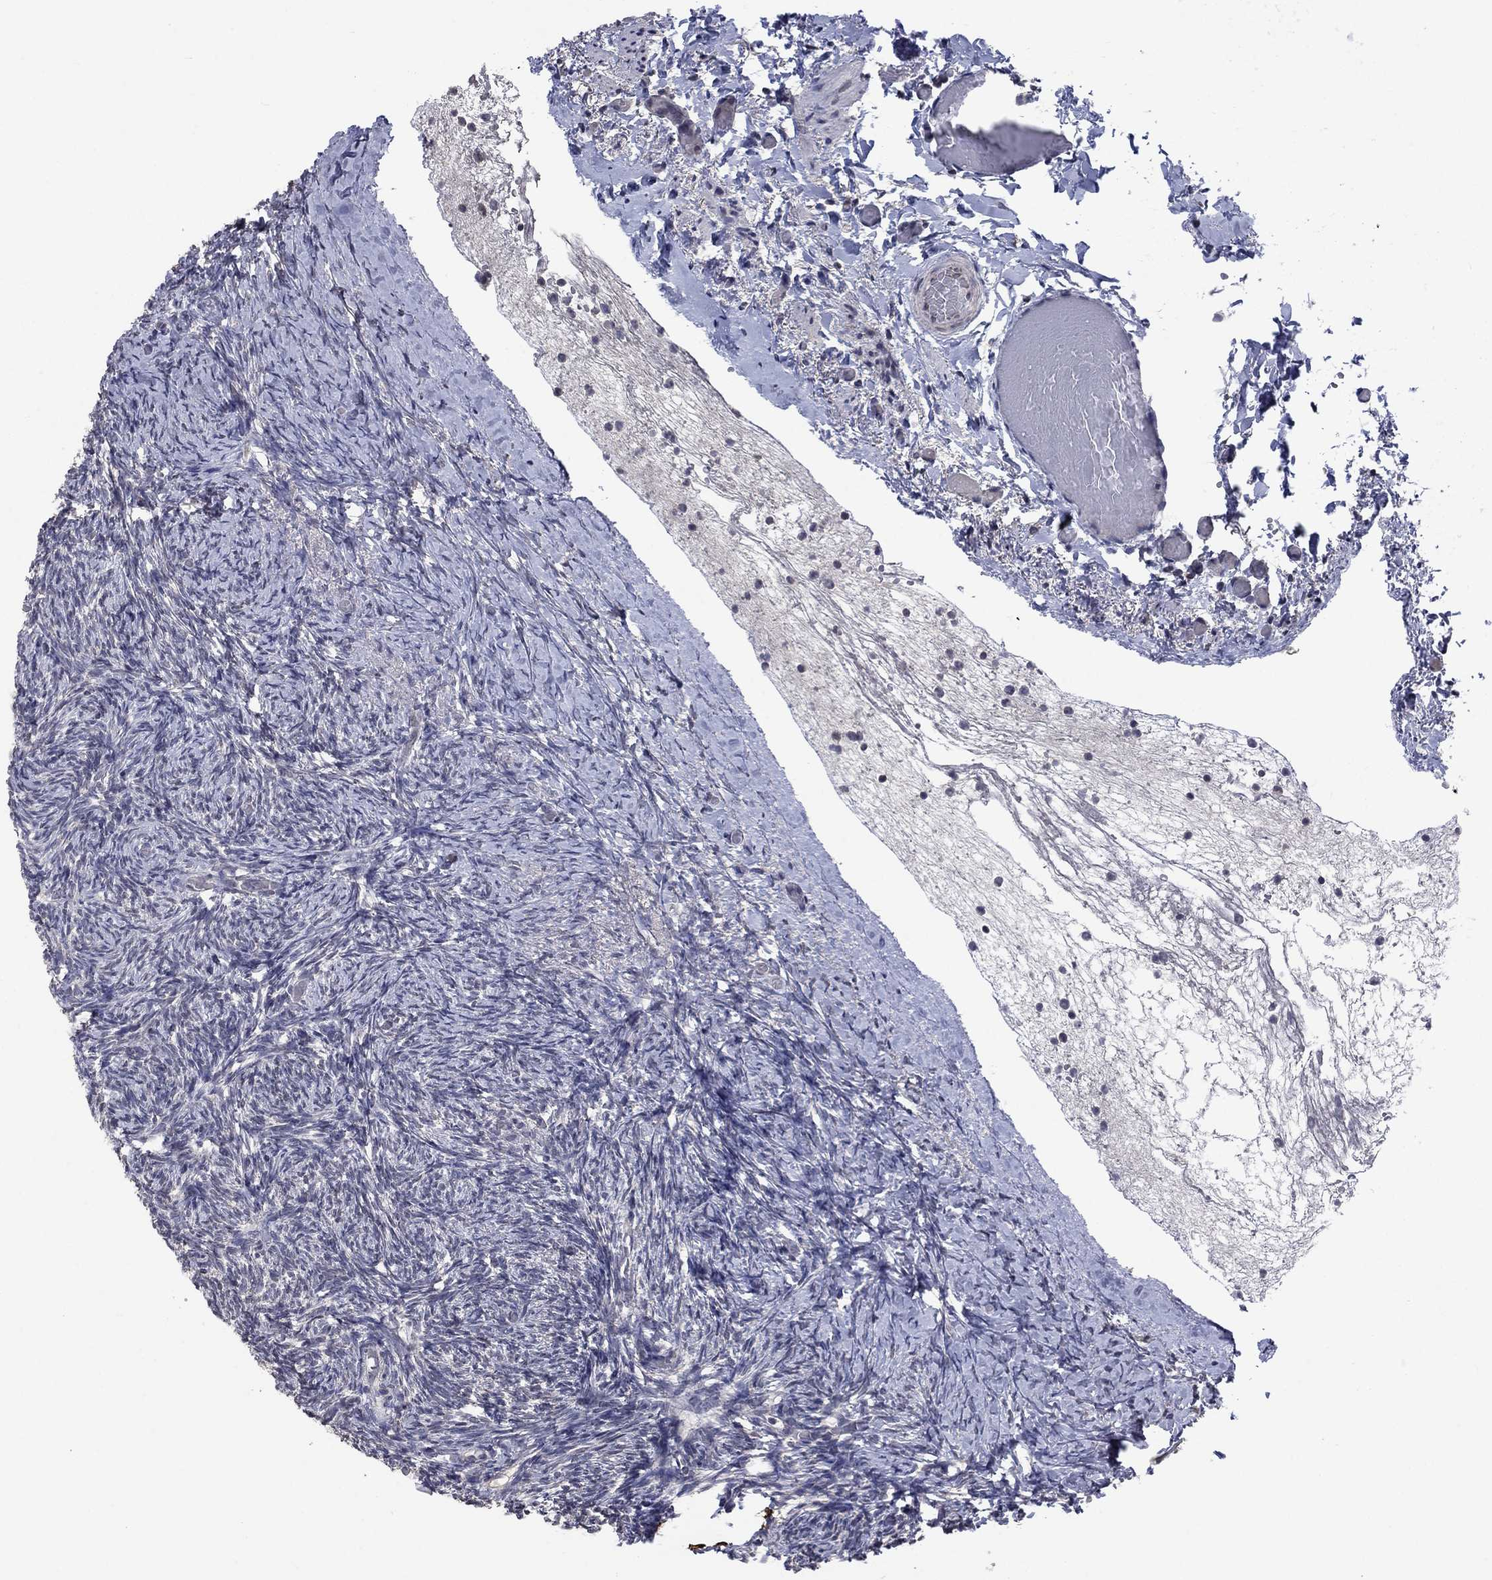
{"staining": {"intensity": "weak", "quantity": ">75%", "location": "cytoplasmic/membranous"}, "tissue": "ovary", "cell_type": "Follicle cells", "image_type": "normal", "snomed": [{"axis": "morphology", "description": "Normal tissue, NOS"}, {"axis": "topography", "description": "Ovary"}], "caption": "Follicle cells display low levels of weak cytoplasmic/membranous staining in about >75% of cells in normal human ovary. (IHC, brightfield microscopy, high magnification).", "gene": "SPATA33", "patient": {"sex": "female", "age": 39}}